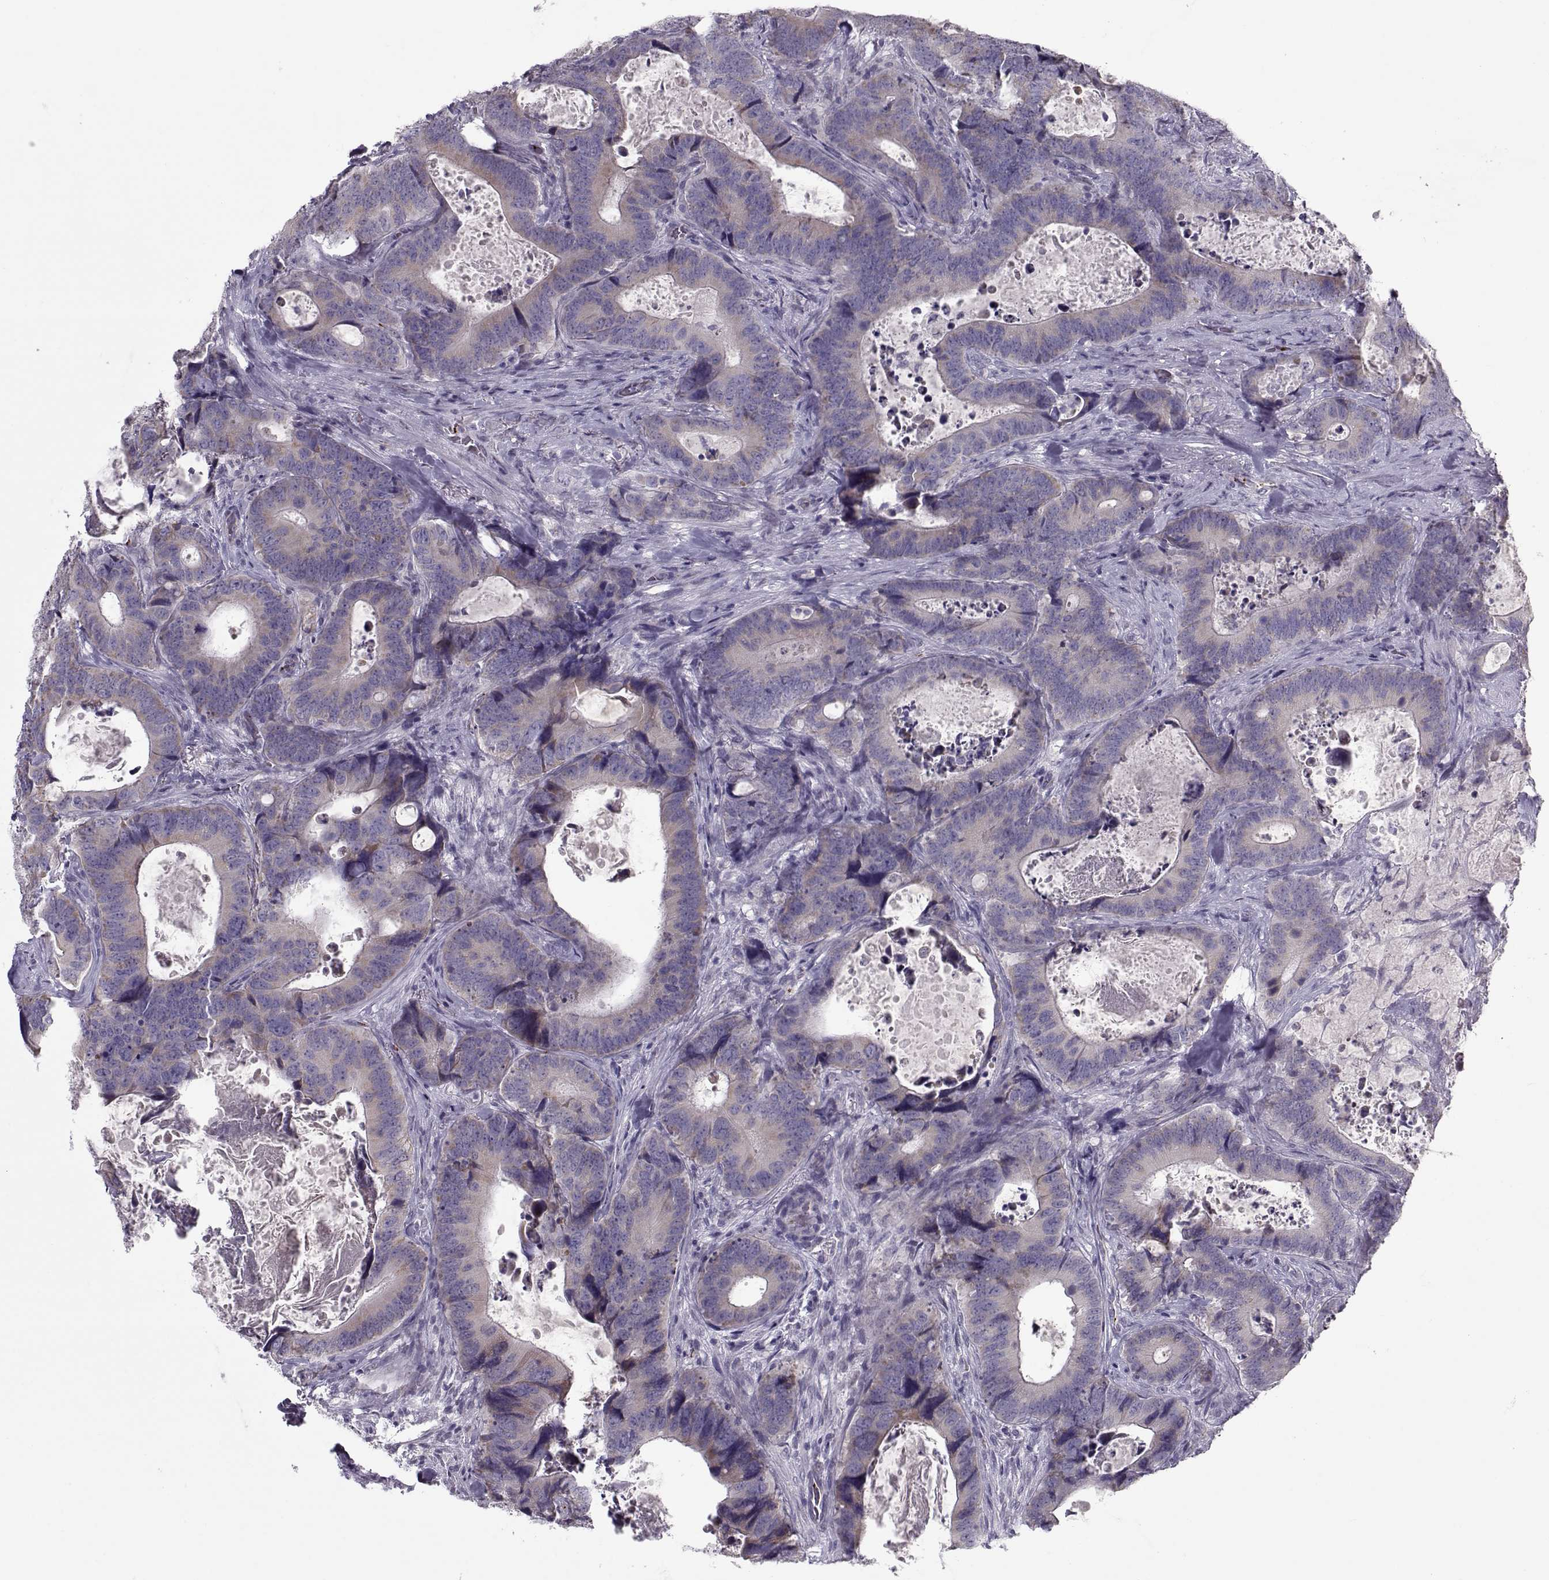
{"staining": {"intensity": "negative", "quantity": "none", "location": "none"}, "tissue": "colorectal cancer", "cell_type": "Tumor cells", "image_type": "cancer", "snomed": [{"axis": "morphology", "description": "Adenocarcinoma, NOS"}, {"axis": "topography", "description": "Colon"}], "caption": "Immunohistochemical staining of human adenocarcinoma (colorectal) displays no significant positivity in tumor cells.", "gene": "KLF17", "patient": {"sex": "female", "age": 82}}